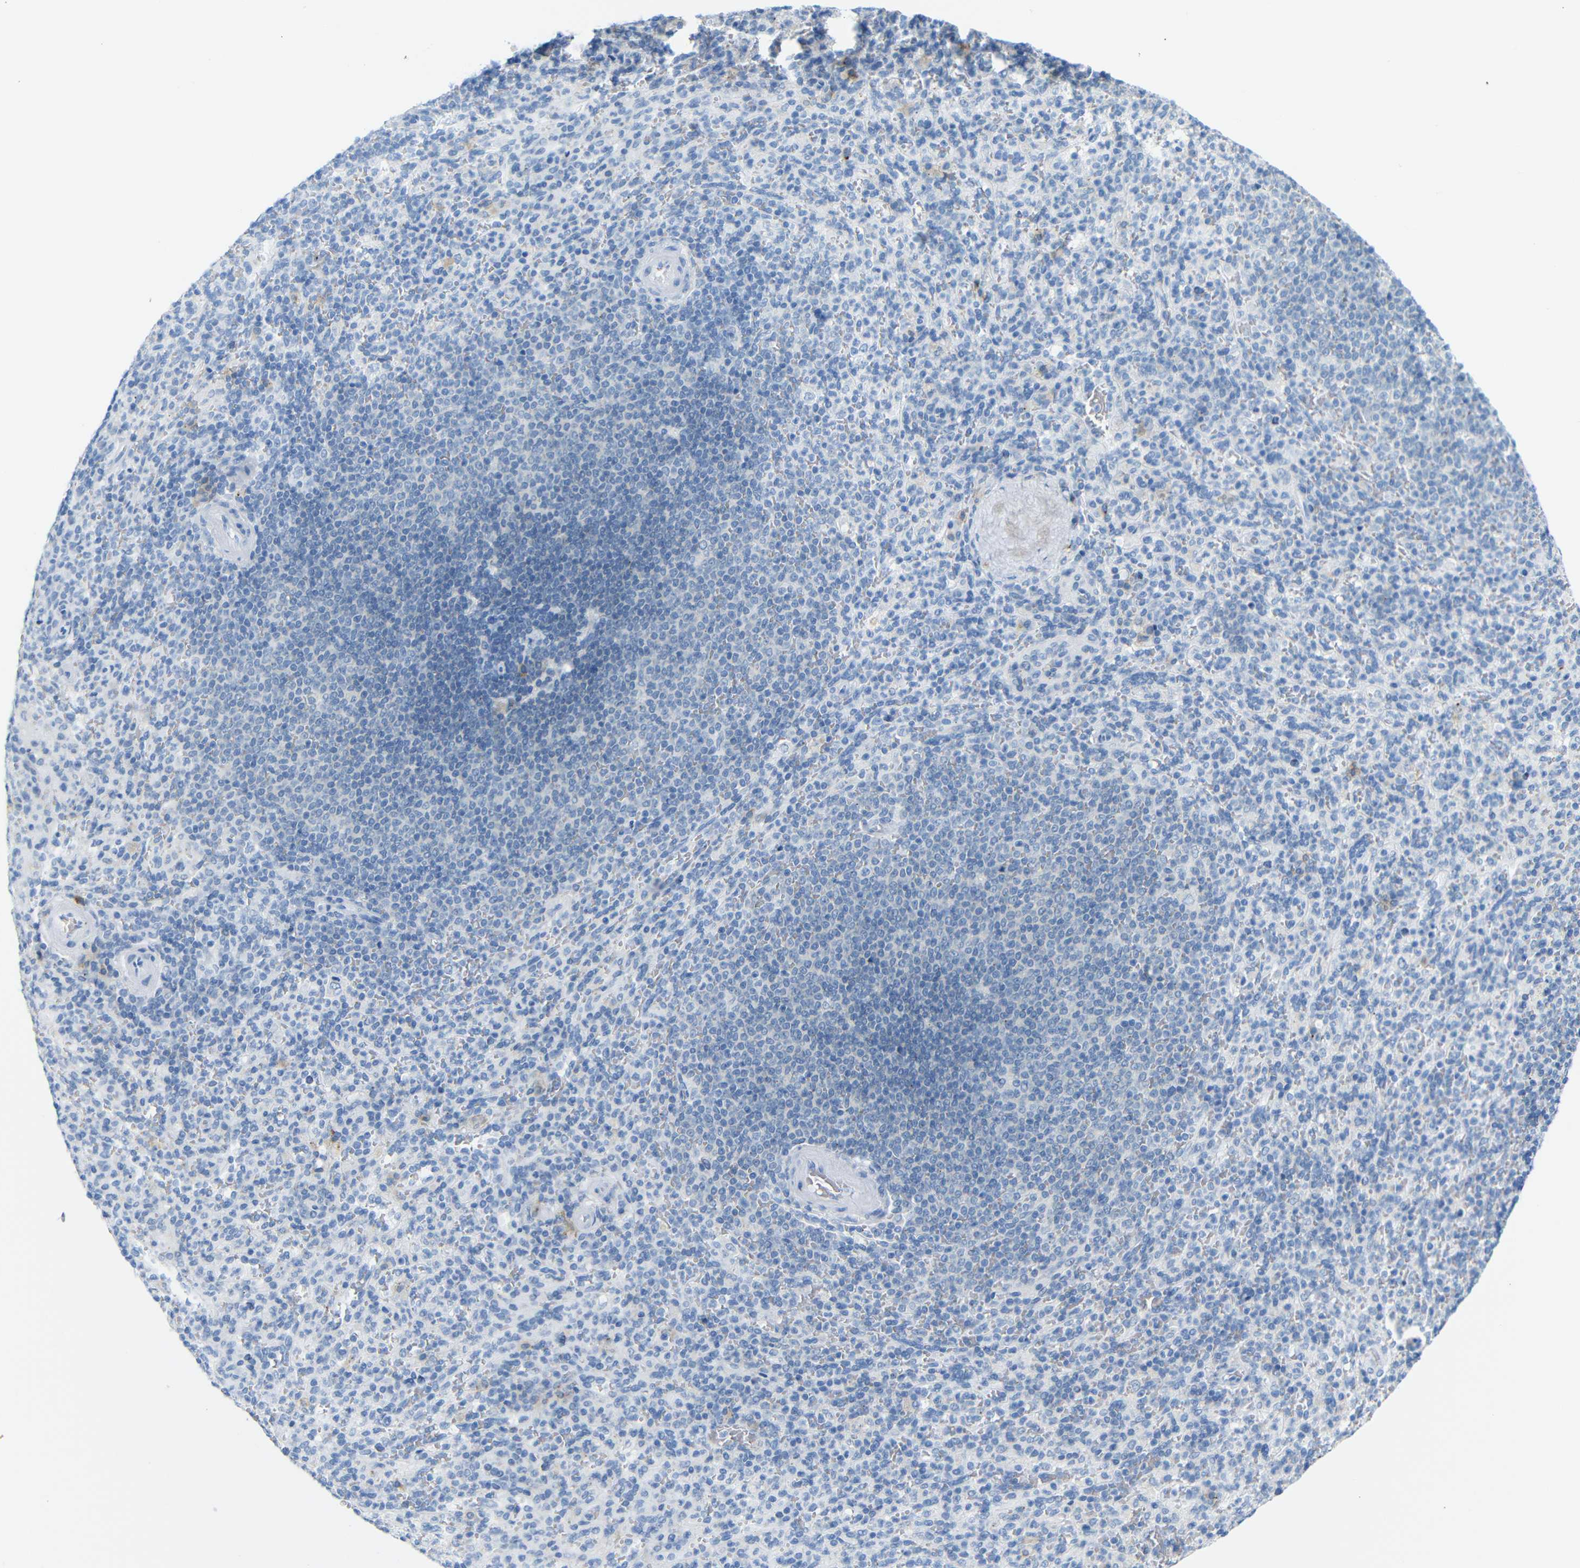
{"staining": {"intensity": "negative", "quantity": "none", "location": "none"}, "tissue": "spleen", "cell_type": "Cells in red pulp", "image_type": "normal", "snomed": [{"axis": "morphology", "description": "Normal tissue, NOS"}, {"axis": "topography", "description": "Spleen"}], "caption": "IHC of normal human spleen exhibits no expression in cells in red pulp. (DAB immunohistochemistry (IHC), high magnification).", "gene": "FCRL1", "patient": {"sex": "male", "age": 36}}